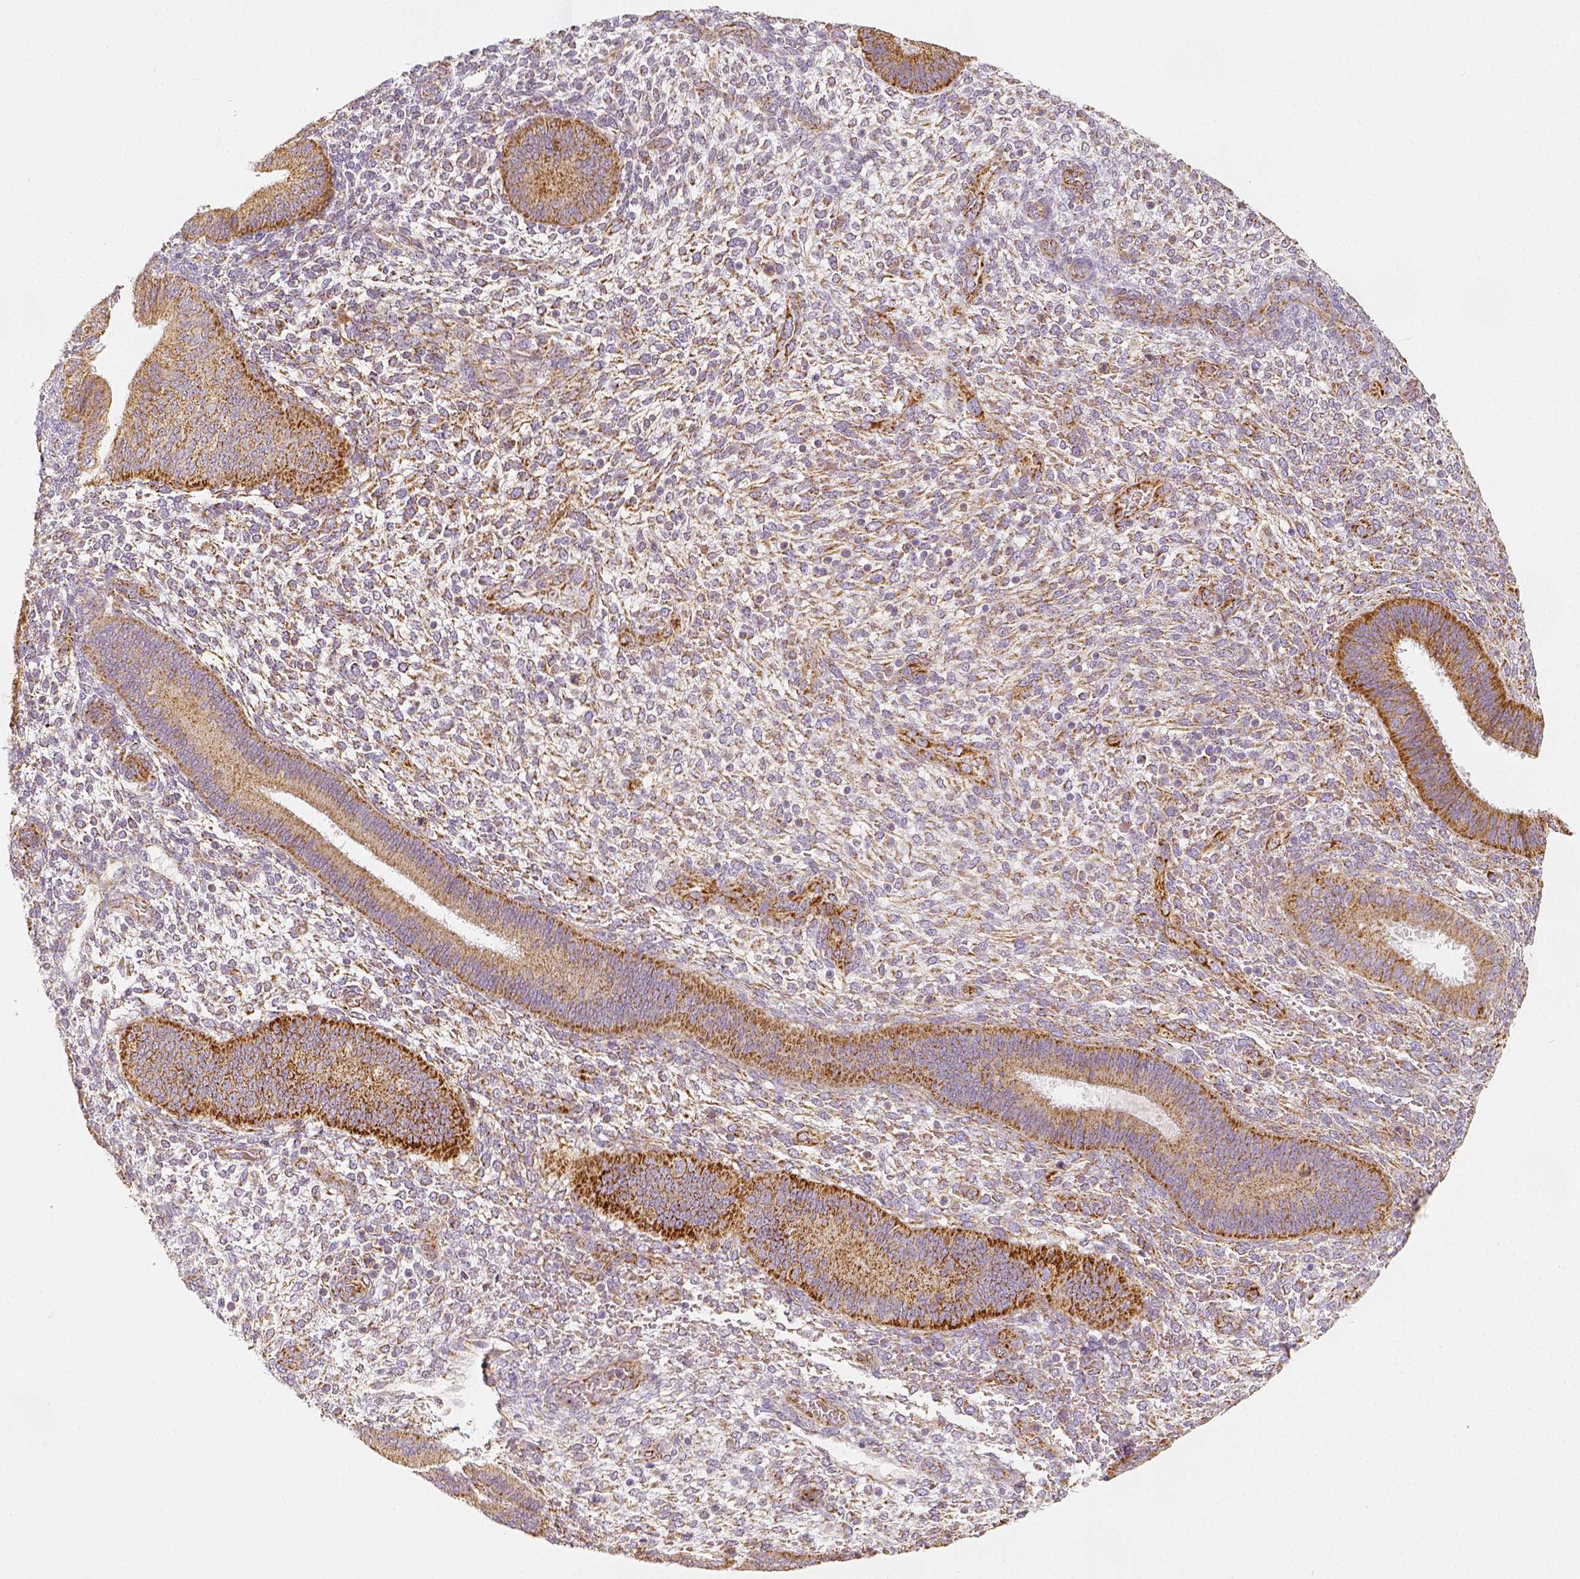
{"staining": {"intensity": "weak", "quantity": "25%-75%", "location": "cytoplasmic/membranous"}, "tissue": "endometrium", "cell_type": "Cells in endometrial stroma", "image_type": "normal", "snomed": [{"axis": "morphology", "description": "Normal tissue, NOS"}, {"axis": "topography", "description": "Endometrium"}], "caption": "Approximately 25%-75% of cells in endometrial stroma in unremarkable human endometrium exhibit weak cytoplasmic/membranous protein expression as visualized by brown immunohistochemical staining.", "gene": "PGAM5", "patient": {"sex": "female", "age": 39}}